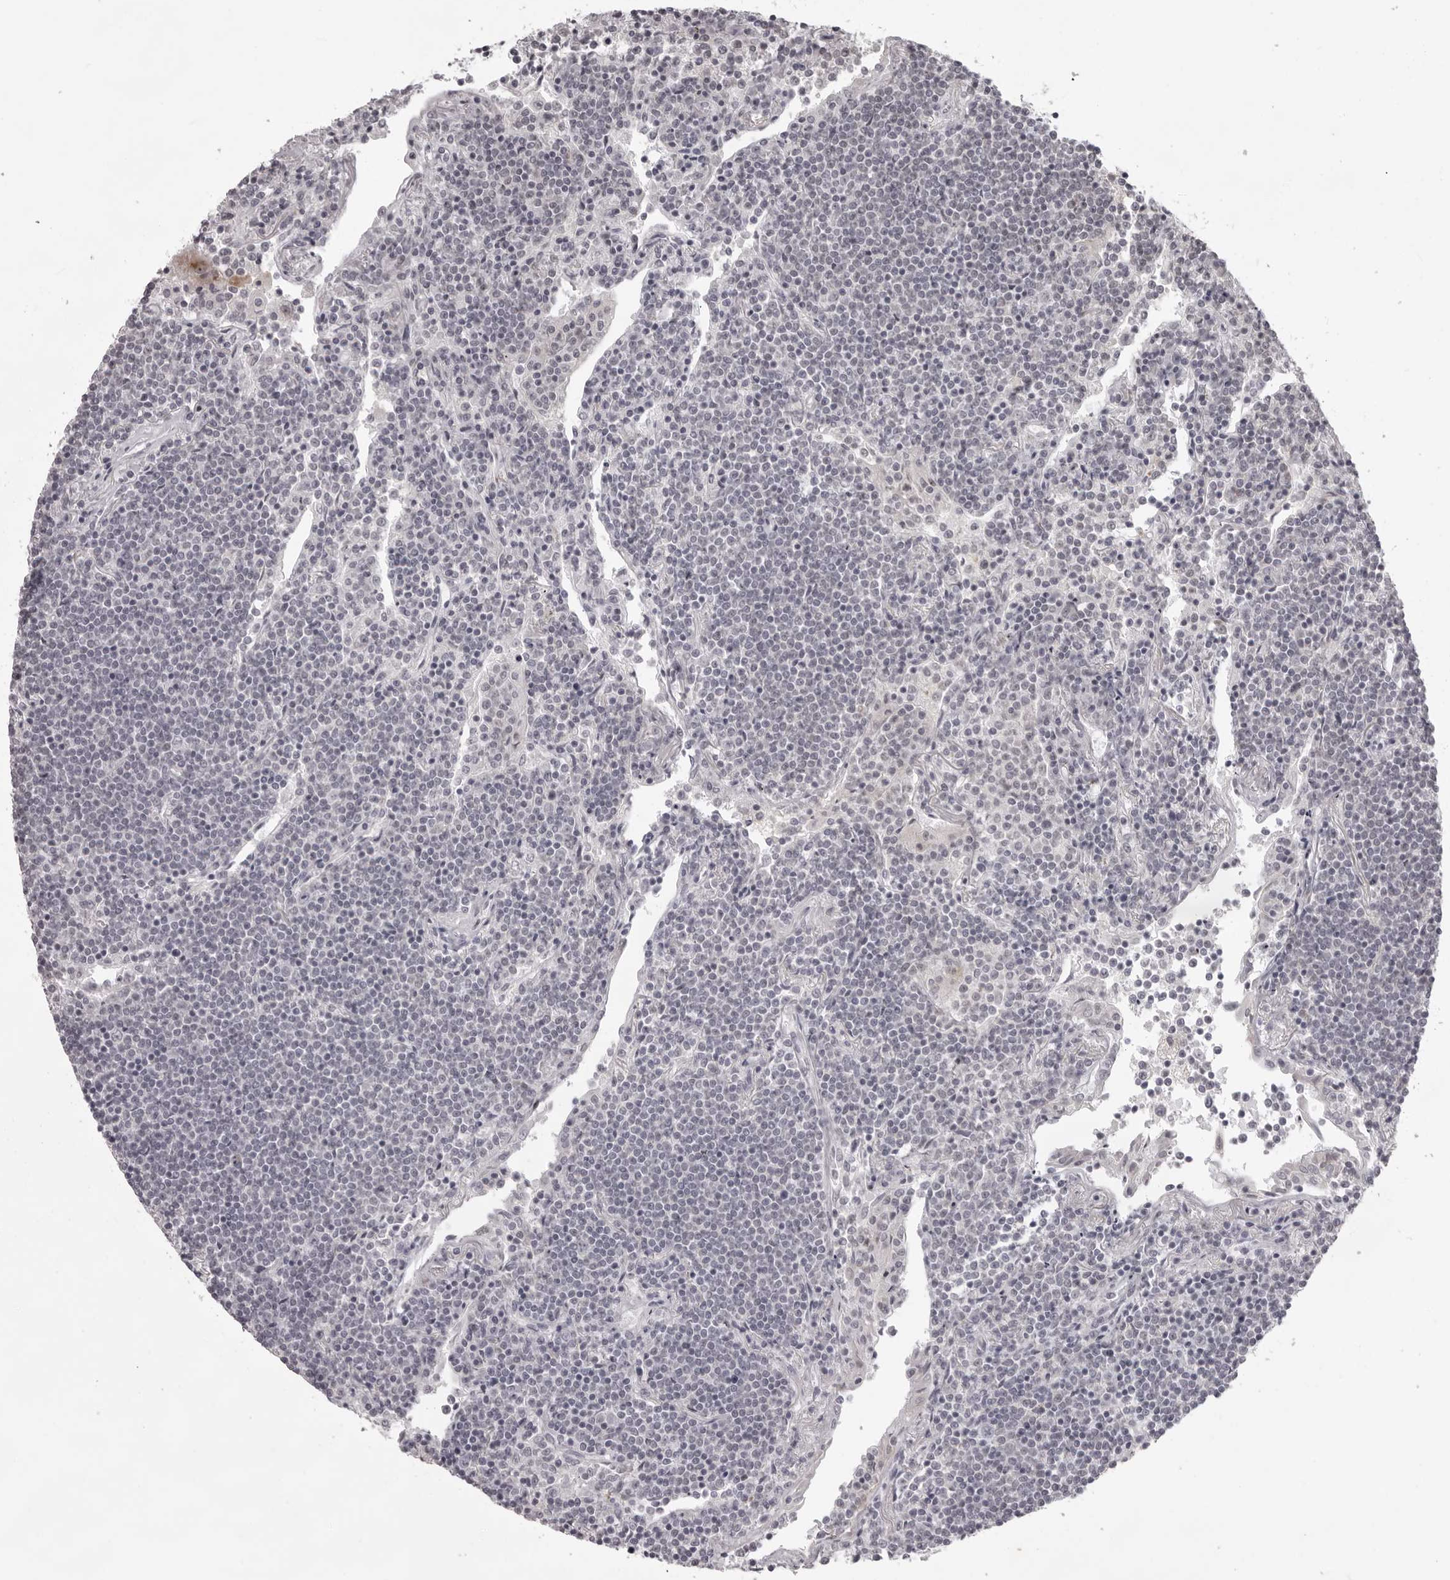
{"staining": {"intensity": "negative", "quantity": "none", "location": "none"}, "tissue": "lymphoma", "cell_type": "Tumor cells", "image_type": "cancer", "snomed": [{"axis": "morphology", "description": "Malignant lymphoma, non-Hodgkin's type, Low grade"}, {"axis": "topography", "description": "Lung"}], "caption": "Immunohistochemical staining of human low-grade malignant lymphoma, non-Hodgkin's type shows no significant positivity in tumor cells. (Immunohistochemistry (ihc), brightfield microscopy, high magnification).", "gene": "NUDT18", "patient": {"sex": "female", "age": 71}}